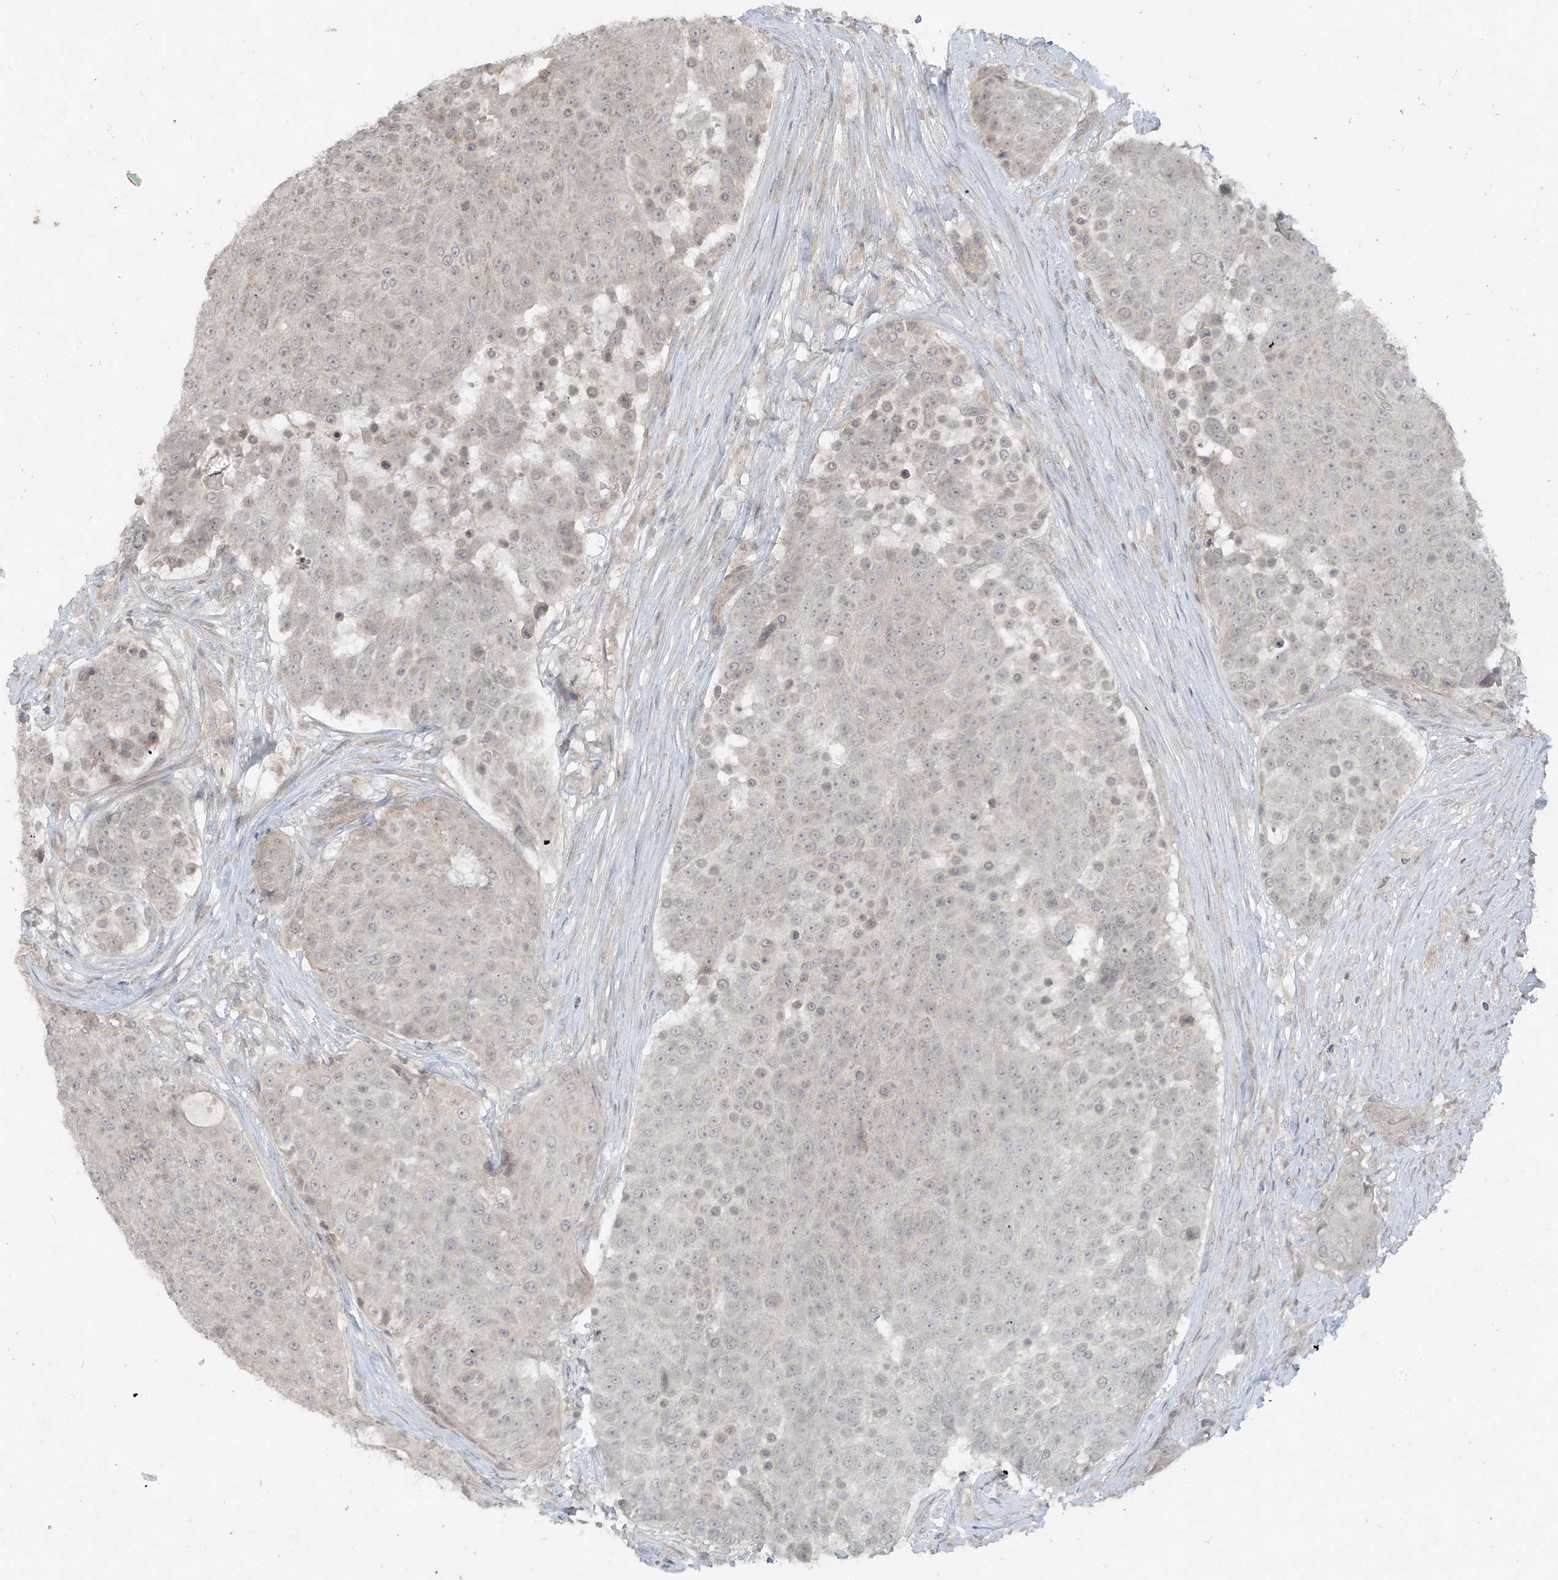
{"staining": {"intensity": "negative", "quantity": "none", "location": "none"}, "tissue": "urothelial cancer", "cell_type": "Tumor cells", "image_type": "cancer", "snomed": [{"axis": "morphology", "description": "Urothelial carcinoma, High grade"}, {"axis": "topography", "description": "Urinary bladder"}], "caption": "IHC of urothelial cancer displays no expression in tumor cells.", "gene": "DGKQ", "patient": {"sex": "female", "age": 63}}